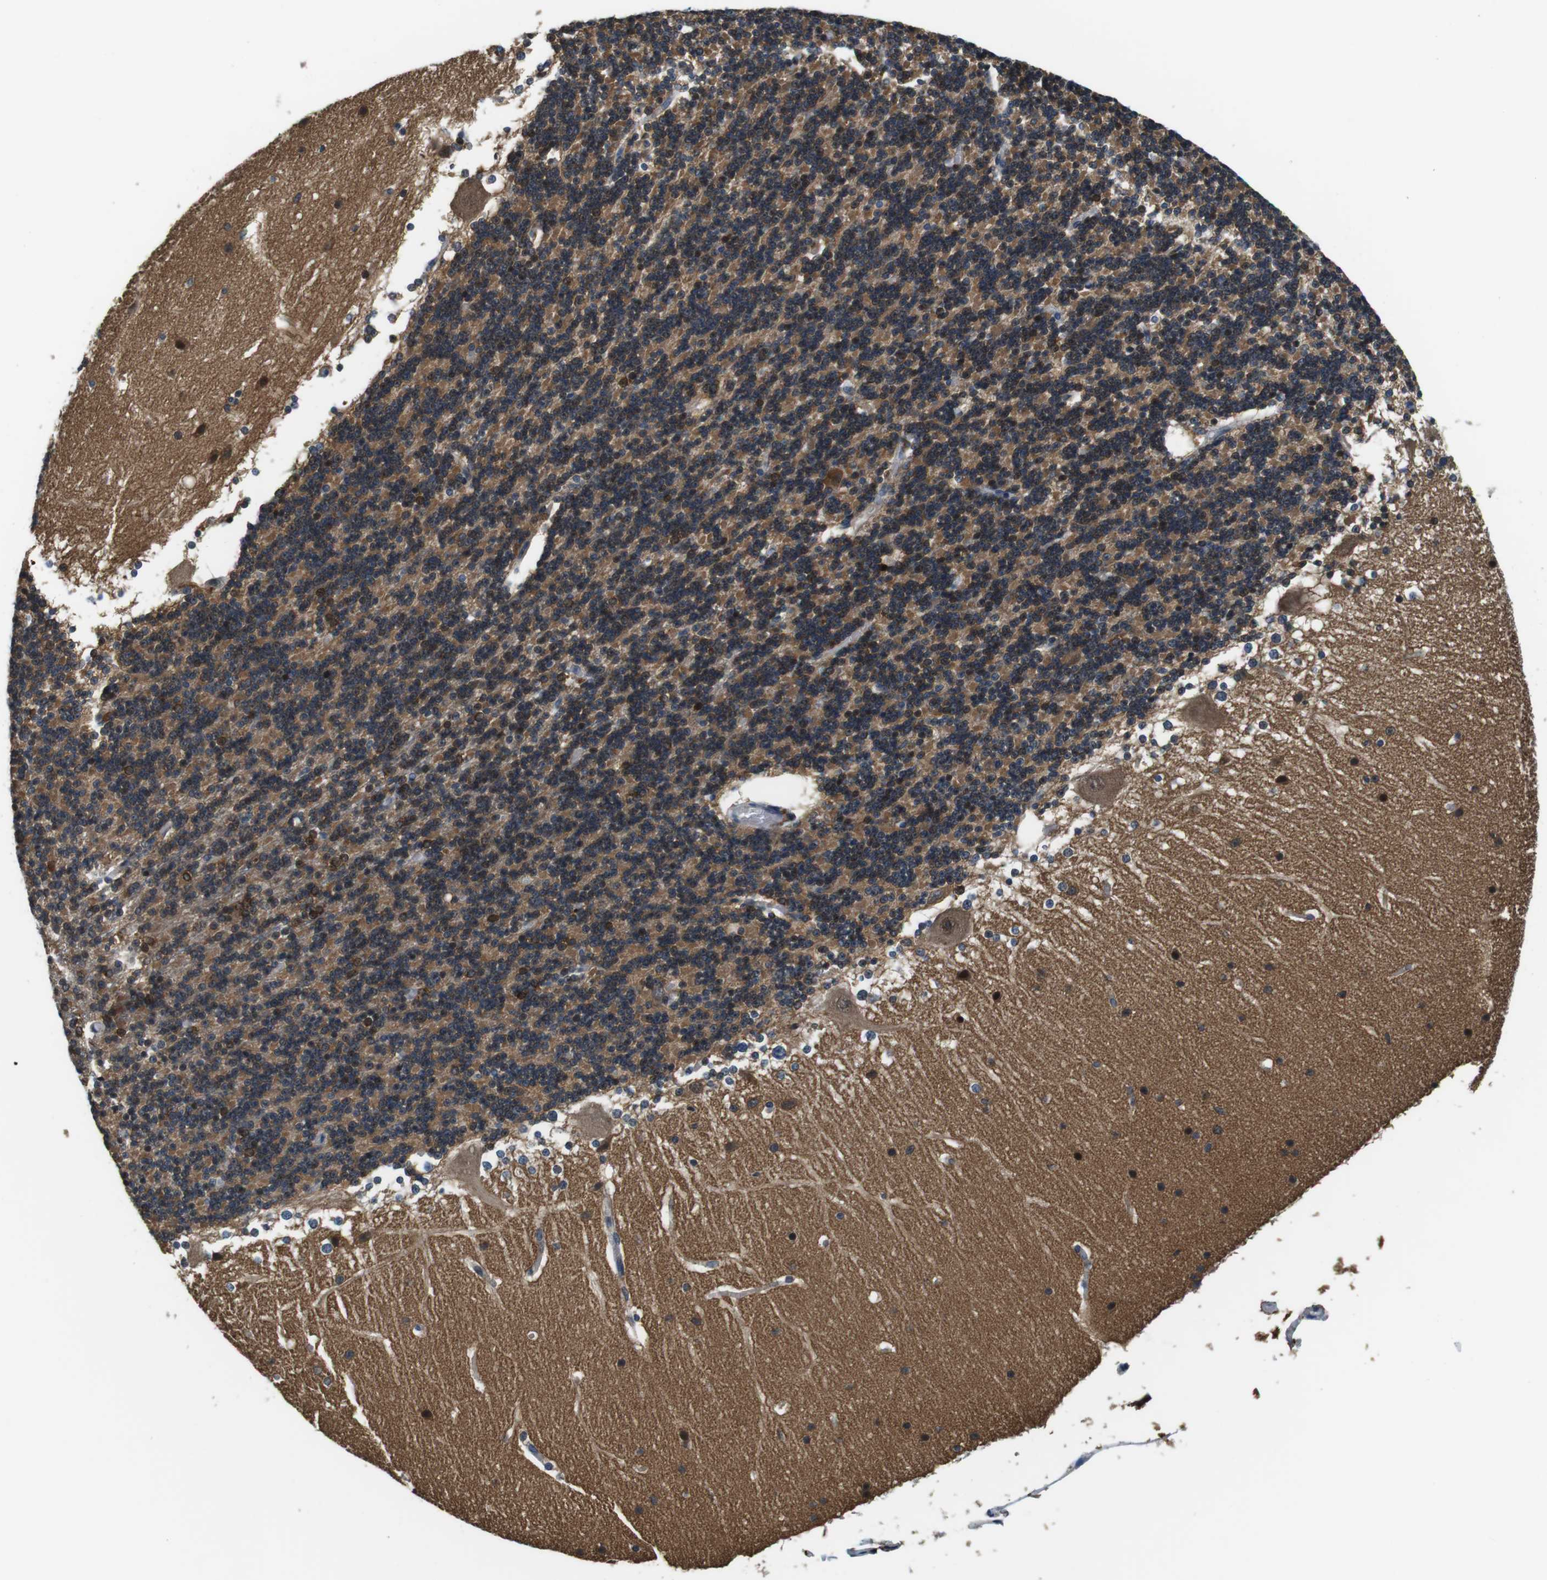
{"staining": {"intensity": "moderate", "quantity": ">75%", "location": "cytoplasmic/membranous,nuclear"}, "tissue": "cerebellum", "cell_type": "Cells in granular layer", "image_type": "normal", "snomed": [{"axis": "morphology", "description": "Normal tissue, NOS"}, {"axis": "topography", "description": "Cerebellum"}], "caption": "Immunohistochemistry (IHC) of unremarkable cerebellum reveals medium levels of moderate cytoplasmic/membranous,nuclear positivity in about >75% of cells in granular layer.", "gene": "CD163L1", "patient": {"sex": "female", "age": 19}}